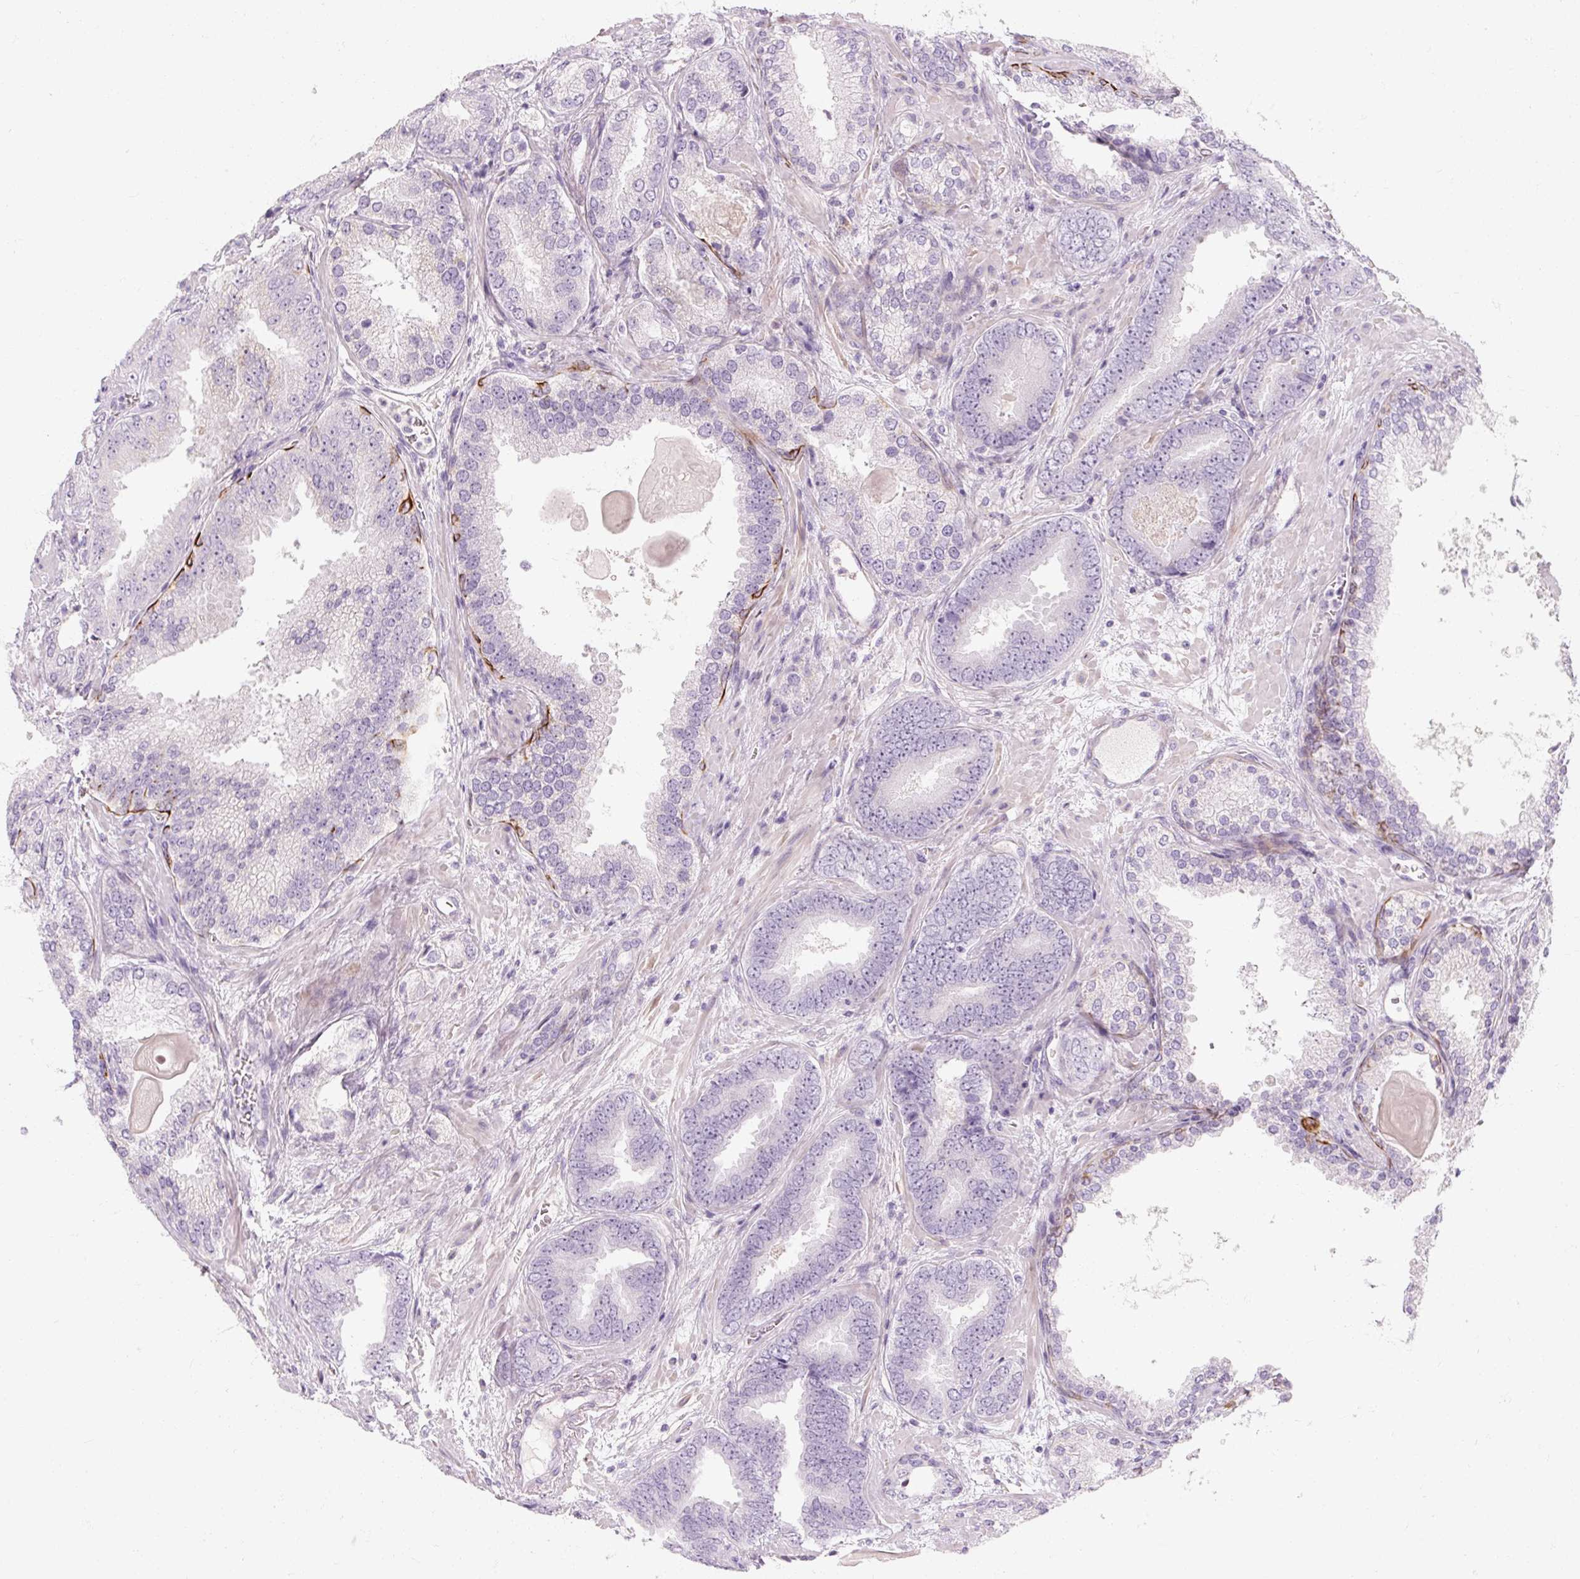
{"staining": {"intensity": "negative", "quantity": "none", "location": "none"}, "tissue": "prostate cancer", "cell_type": "Tumor cells", "image_type": "cancer", "snomed": [{"axis": "morphology", "description": "Adenocarcinoma, High grade"}, {"axis": "topography", "description": "Prostate"}], "caption": "Tumor cells are negative for protein expression in human prostate cancer (high-grade adenocarcinoma).", "gene": "NFE2L3", "patient": {"sex": "male", "age": 63}}